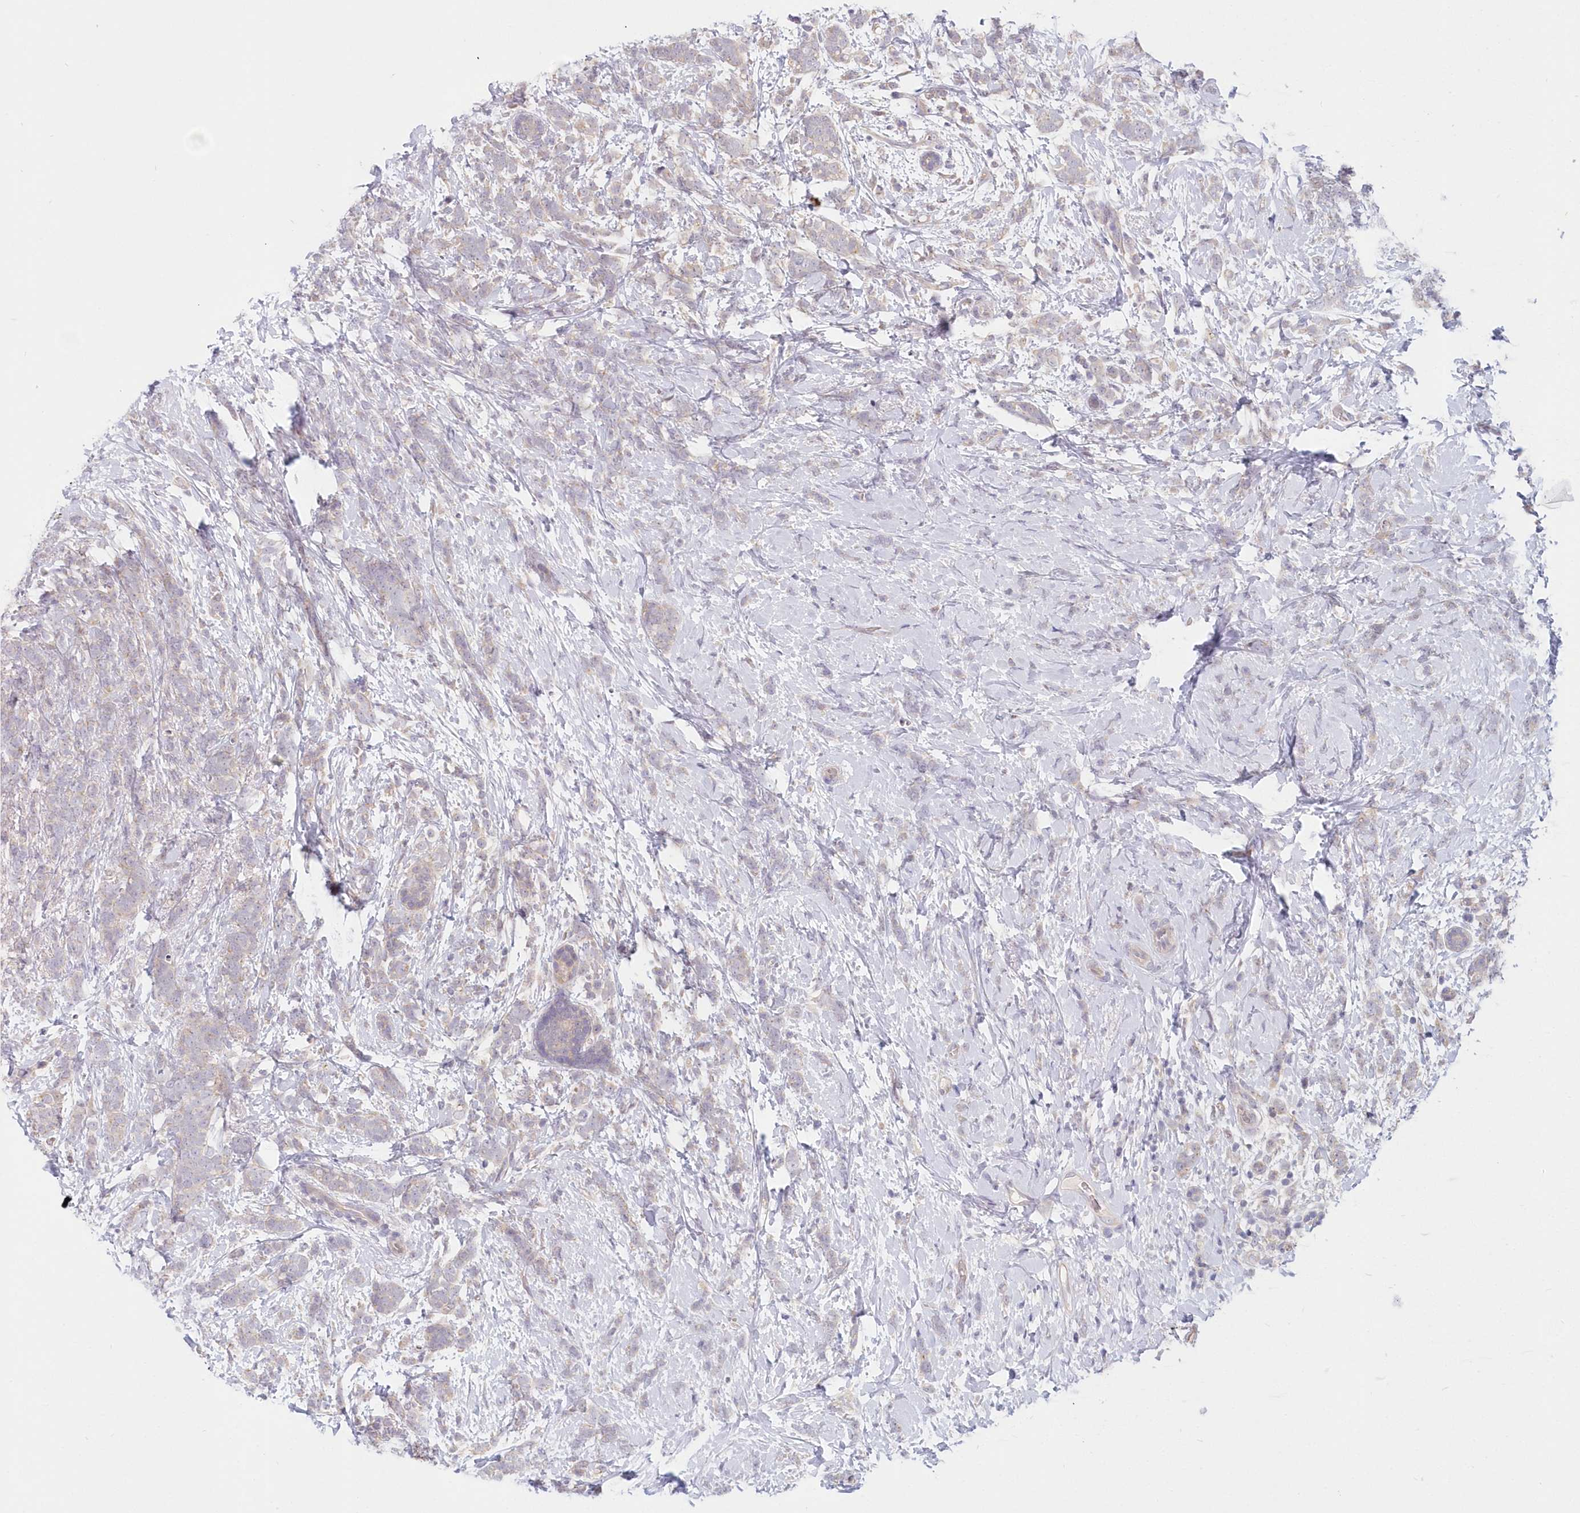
{"staining": {"intensity": "negative", "quantity": "none", "location": "none"}, "tissue": "breast cancer", "cell_type": "Tumor cells", "image_type": "cancer", "snomed": [{"axis": "morphology", "description": "Lobular carcinoma"}, {"axis": "topography", "description": "Breast"}], "caption": "A high-resolution photomicrograph shows IHC staining of breast lobular carcinoma, which displays no significant expression in tumor cells.", "gene": "KATNA1", "patient": {"sex": "female", "age": 58}}